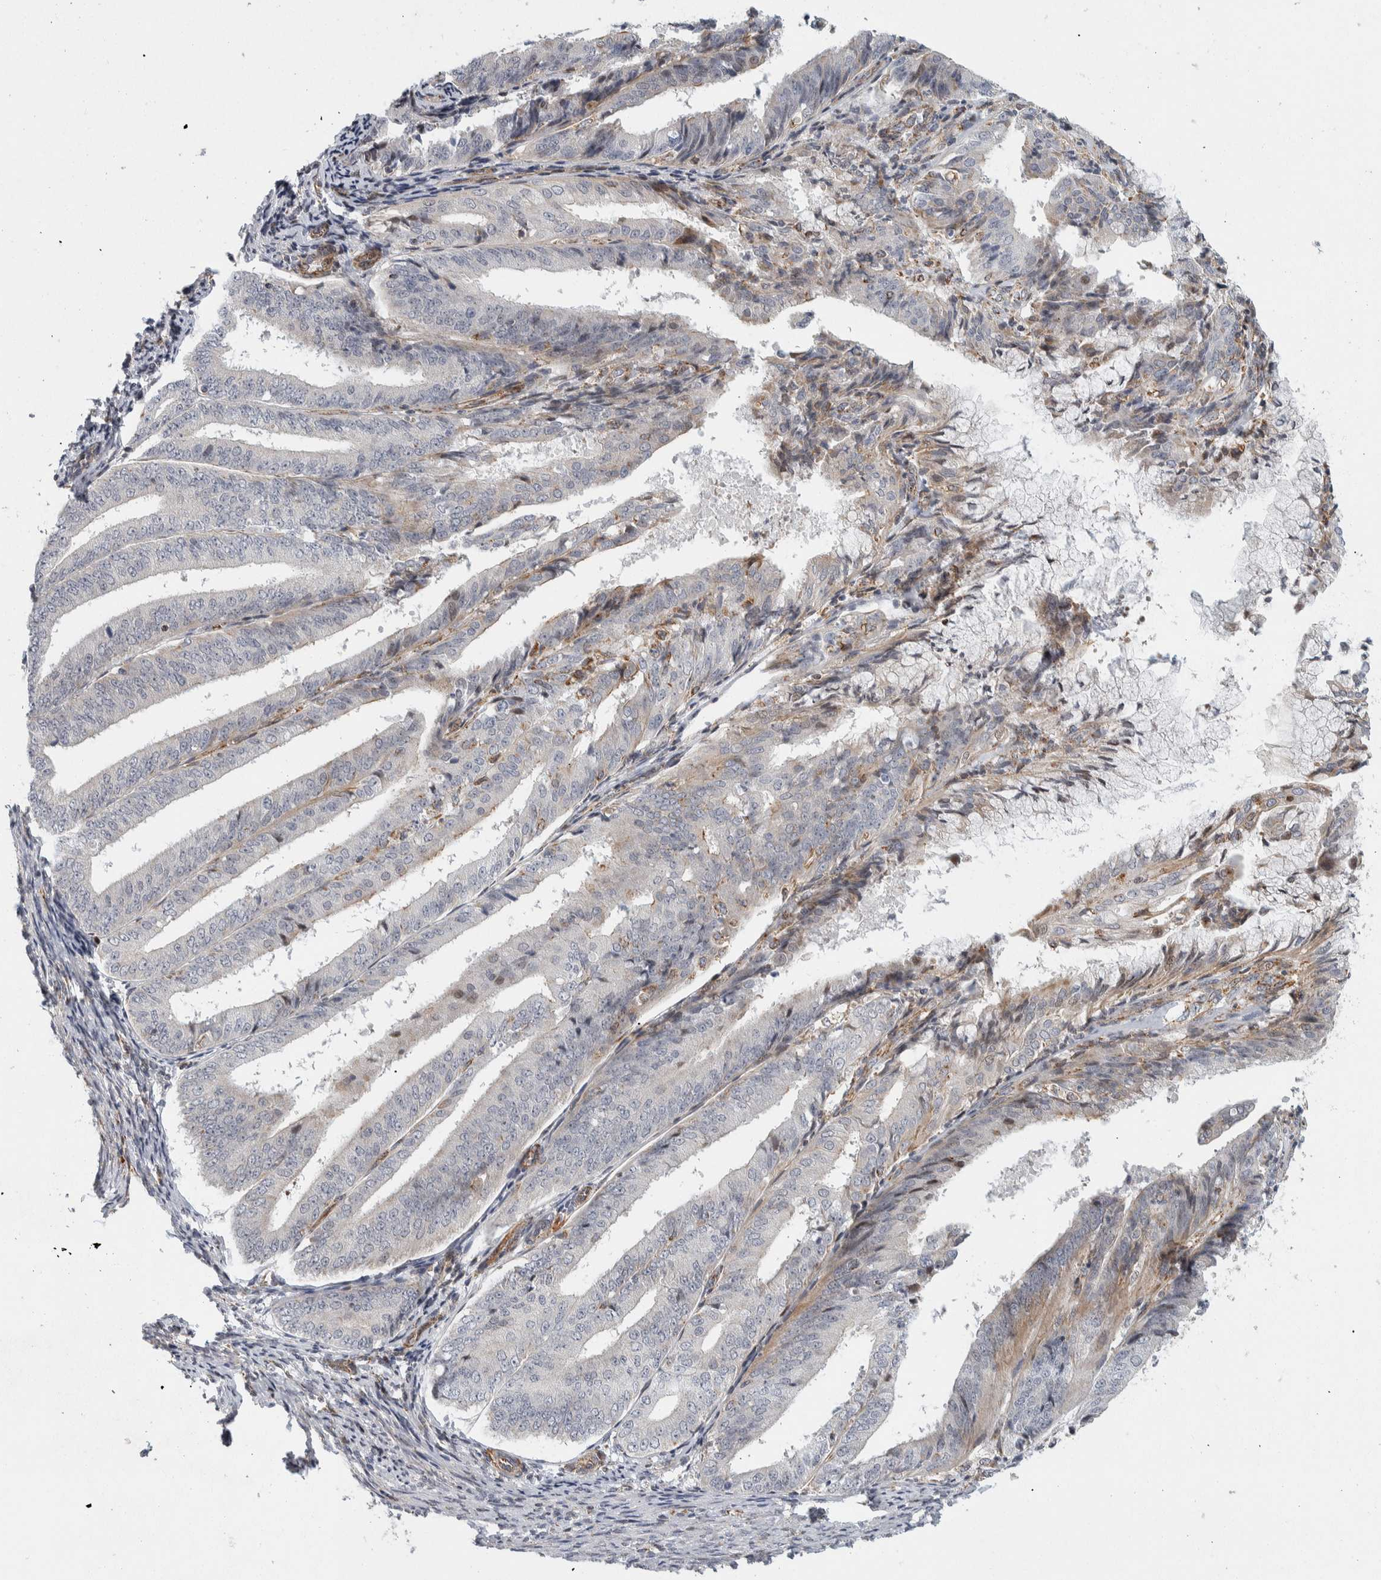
{"staining": {"intensity": "weak", "quantity": "<25%", "location": "cytoplasmic/membranous"}, "tissue": "endometrial cancer", "cell_type": "Tumor cells", "image_type": "cancer", "snomed": [{"axis": "morphology", "description": "Adenocarcinoma, NOS"}, {"axis": "topography", "description": "Endometrium"}], "caption": "A high-resolution image shows immunohistochemistry staining of endometrial cancer (adenocarcinoma), which displays no significant expression in tumor cells.", "gene": "AFP", "patient": {"sex": "female", "age": 63}}